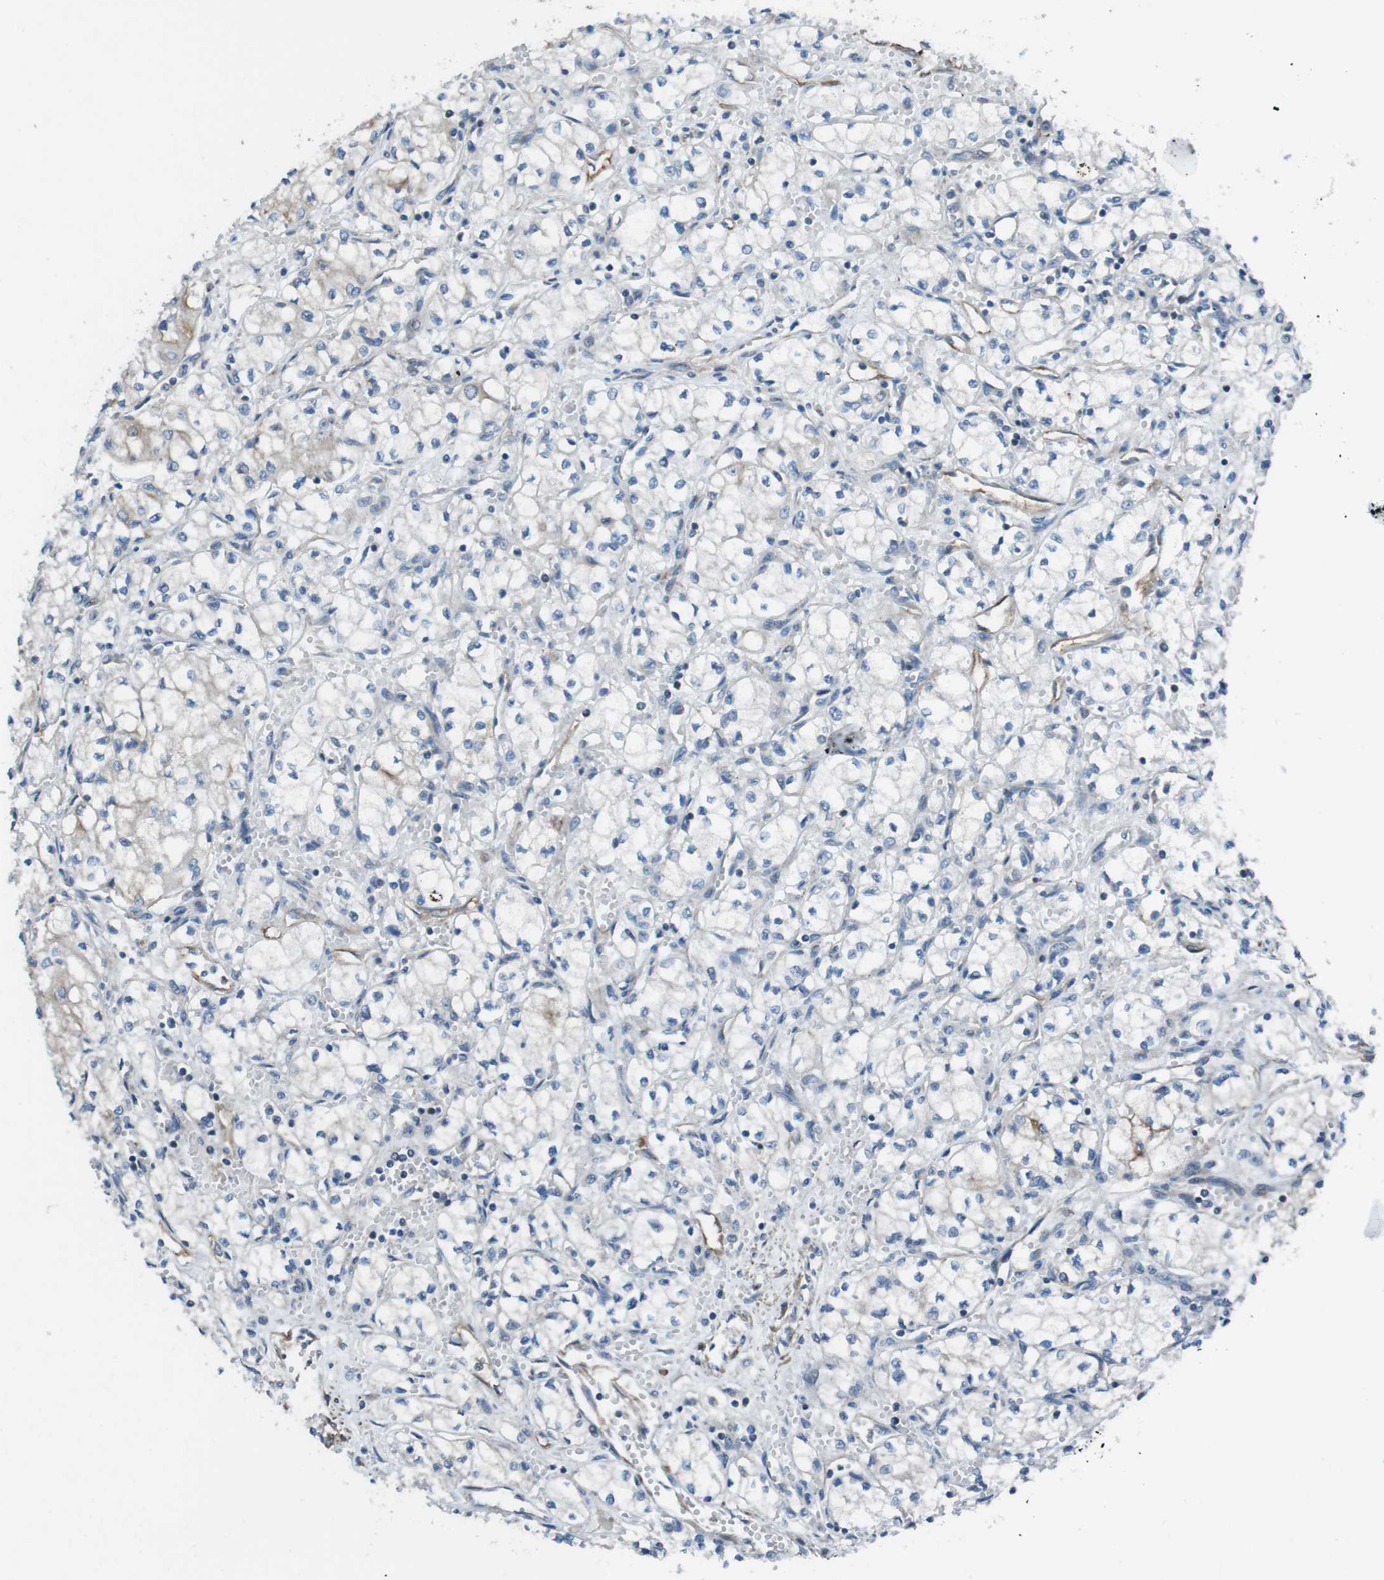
{"staining": {"intensity": "negative", "quantity": "none", "location": "none"}, "tissue": "renal cancer", "cell_type": "Tumor cells", "image_type": "cancer", "snomed": [{"axis": "morphology", "description": "Normal tissue, NOS"}, {"axis": "morphology", "description": "Adenocarcinoma, NOS"}, {"axis": "topography", "description": "Kidney"}], "caption": "IHC image of human adenocarcinoma (renal) stained for a protein (brown), which displays no staining in tumor cells. (Stains: DAB immunohistochemistry (IHC) with hematoxylin counter stain, Microscopy: brightfield microscopy at high magnification).", "gene": "FAM174B", "patient": {"sex": "male", "age": 59}}